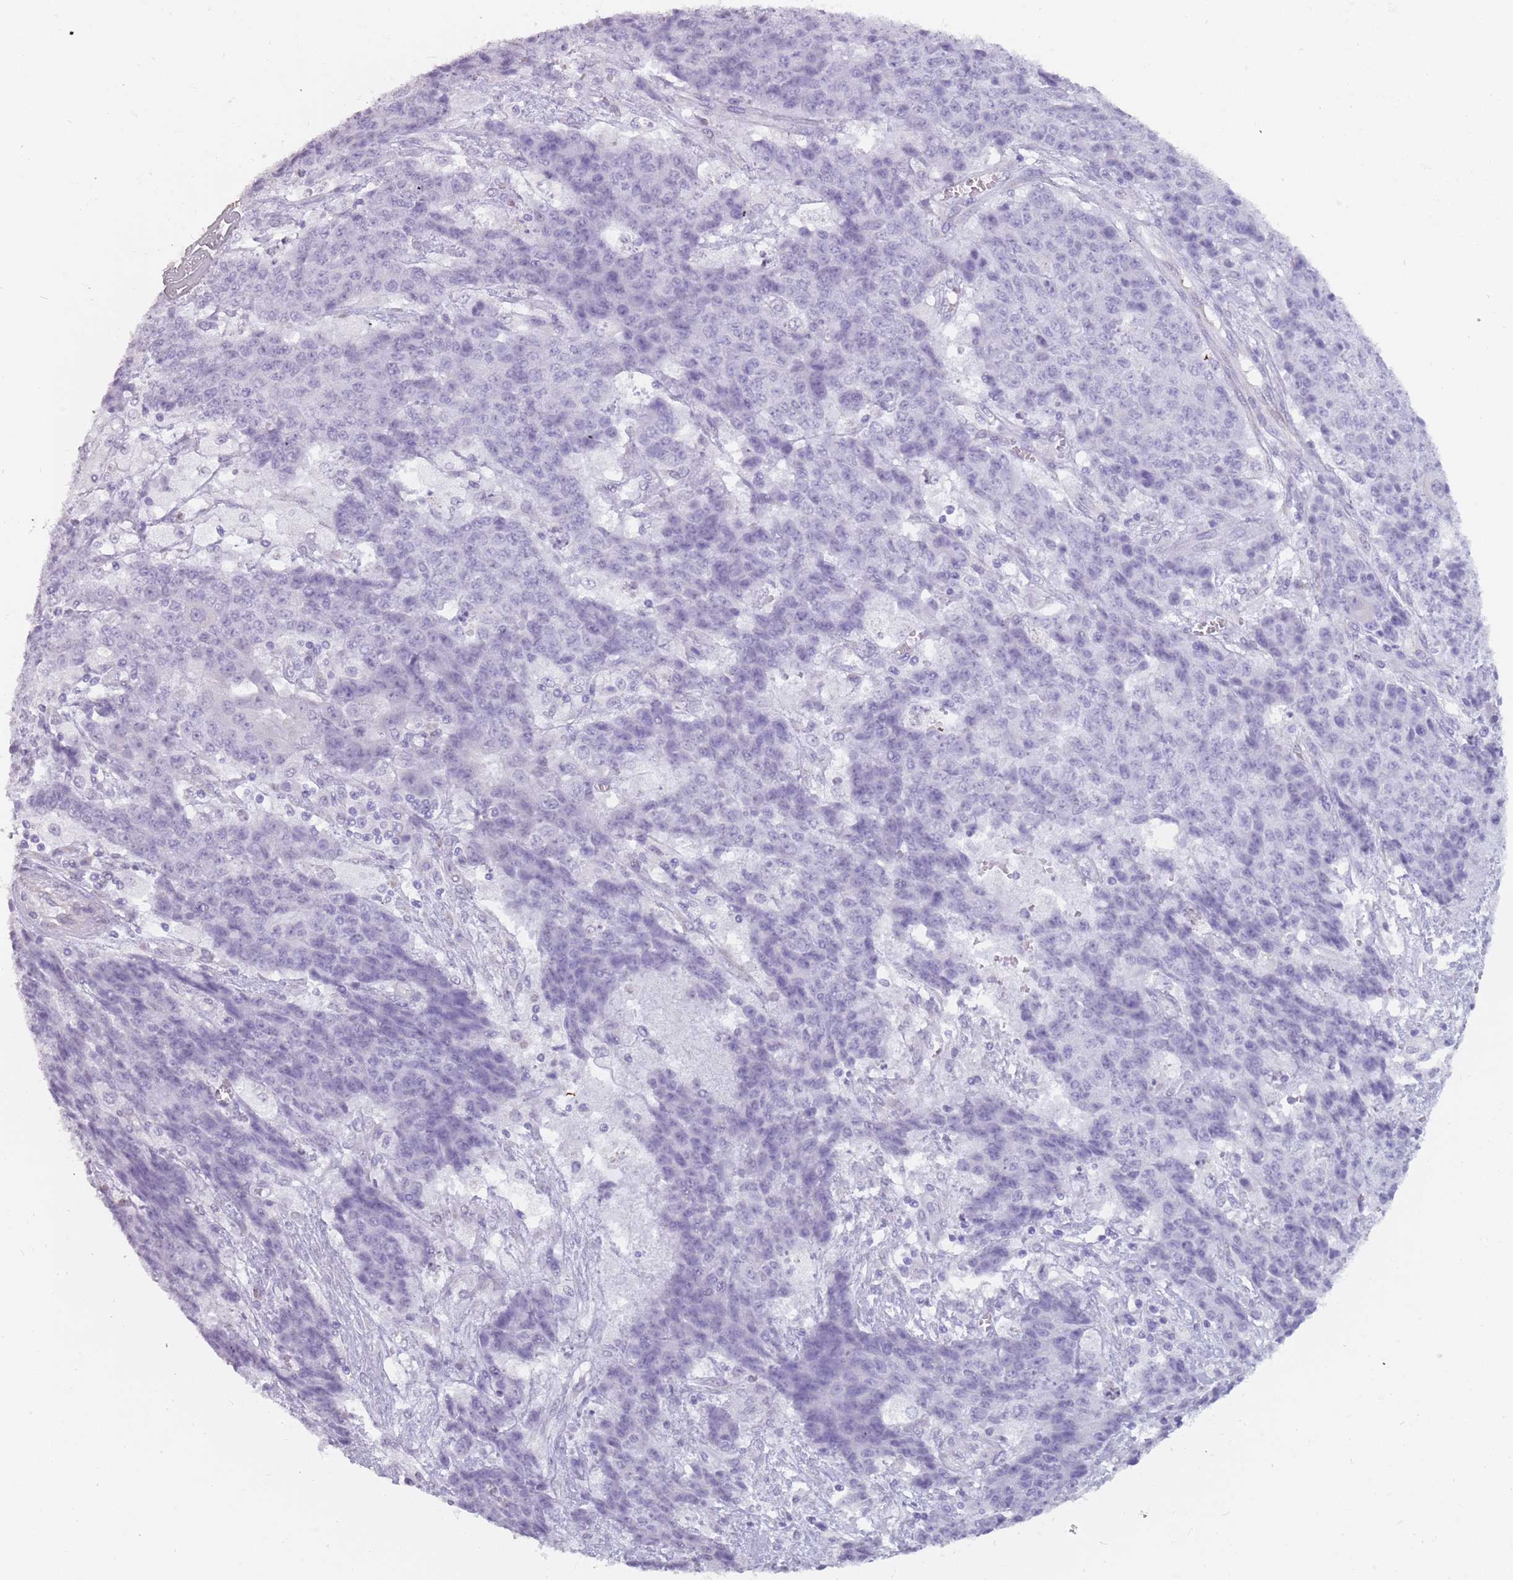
{"staining": {"intensity": "negative", "quantity": "none", "location": "none"}, "tissue": "ovarian cancer", "cell_type": "Tumor cells", "image_type": "cancer", "snomed": [{"axis": "morphology", "description": "Carcinoma, endometroid"}, {"axis": "topography", "description": "Ovary"}], "caption": "This is an IHC histopathology image of human ovarian cancer (endometroid carcinoma). There is no expression in tumor cells.", "gene": "DDX4", "patient": {"sex": "female", "age": 42}}